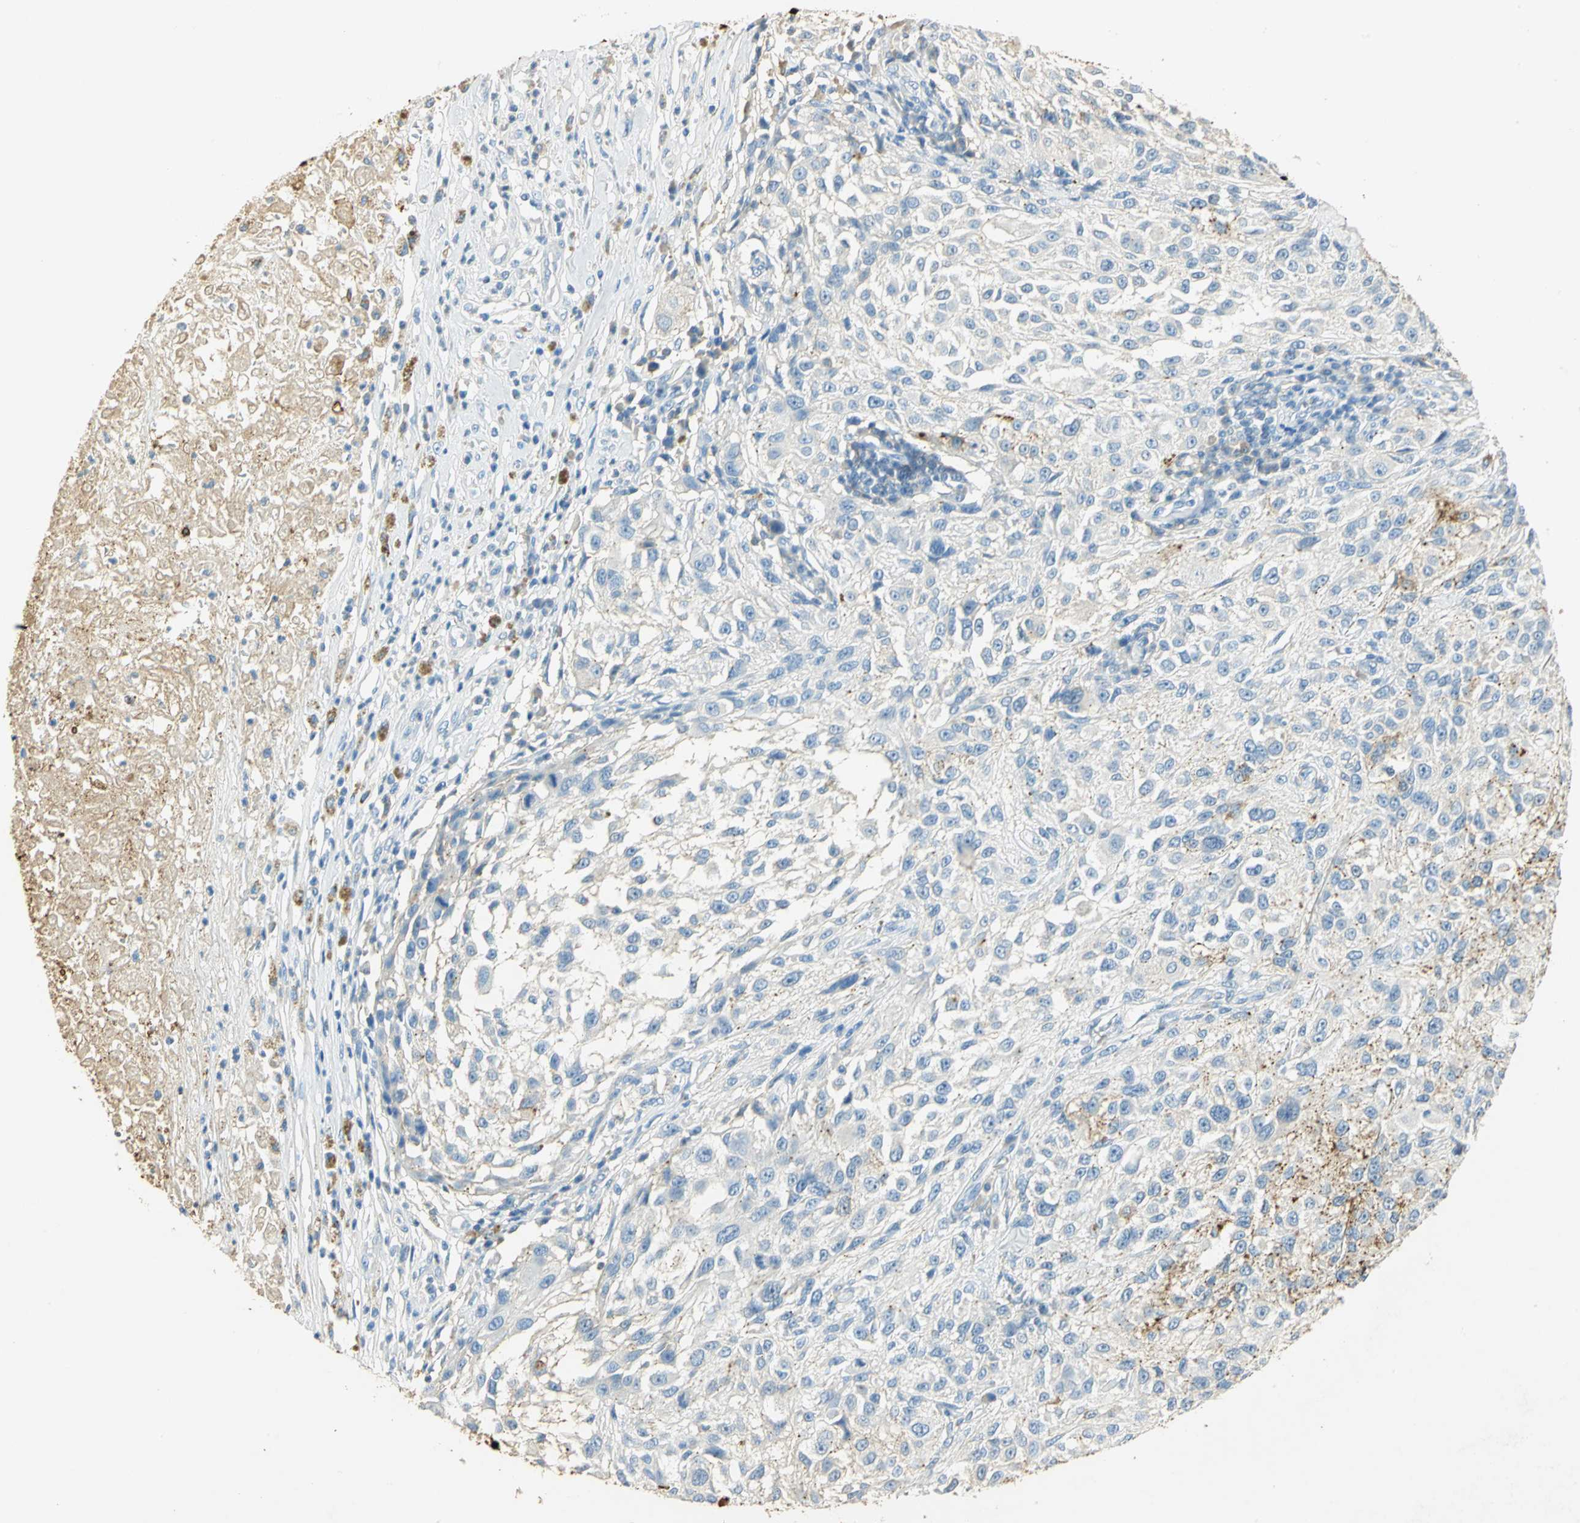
{"staining": {"intensity": "moderate", "quantity": "<25%", "location": "cytoplasmic/membranous"}, "tissue": "melanoma", "cell_type": "Tumor cells", "image_type": "cancer", "snomed": [{"axis": "morphology", "description": "Necrosis, NOS"}, {"axis": "morphology", "description": "Malignant melanoma, NOS"}, {"axis": "topography", "description": "Skin"}], "caption": "The immunohistochemical stain shows moderate cytoplasmic/membranous positivity in tumor cells of malignant melanoma tissue.", "gene": "ANXA4", "patient": {"sex": "female", "age": 87}}